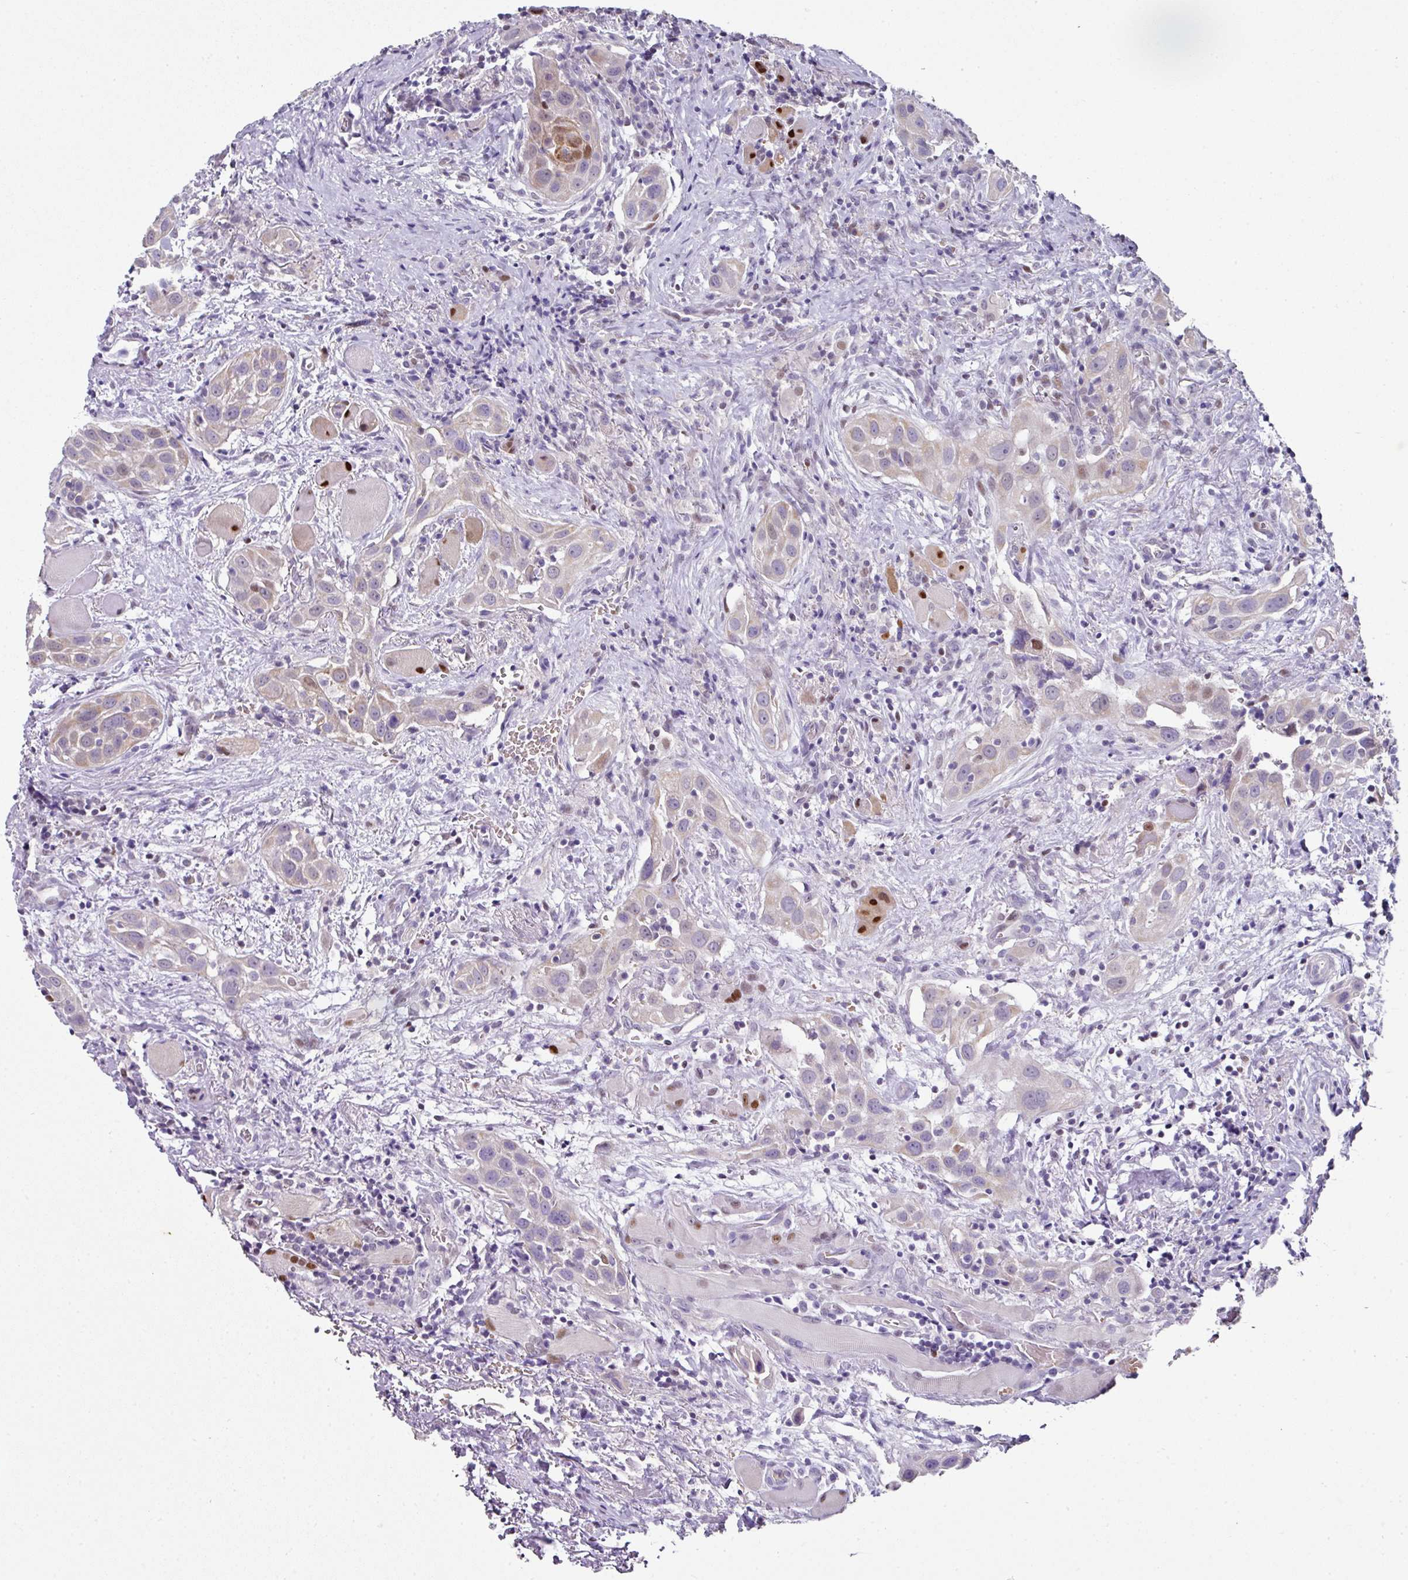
{"staining": {"intensity": "moderate", "quantity": "<25%", "location": "cytoplasmic/membranous"}, "tissue": "head and neck cancer", "cell_type": "Tumor cells", "image_type": "cancer", "snomed": [{"axis": "morphology", "description": "Squamous cell carcinoma, NOS"}, {"axis": "topography", "description": "Oral tissue"}, {"axis": "topography", "description": "Head-Neck"}], "caption": "A brown stain shows moderate cytoplasmic/membranous expression of a protein in human head and neck cancer (squamous cell carcinoma) tumor cells. (Stains: DAB in brown, nuclei in blue, Microscopy: brightfield microscopy at high magnification).", "gene": "ANKRD18A", "patient": {"sex": "female", "age": 50}}